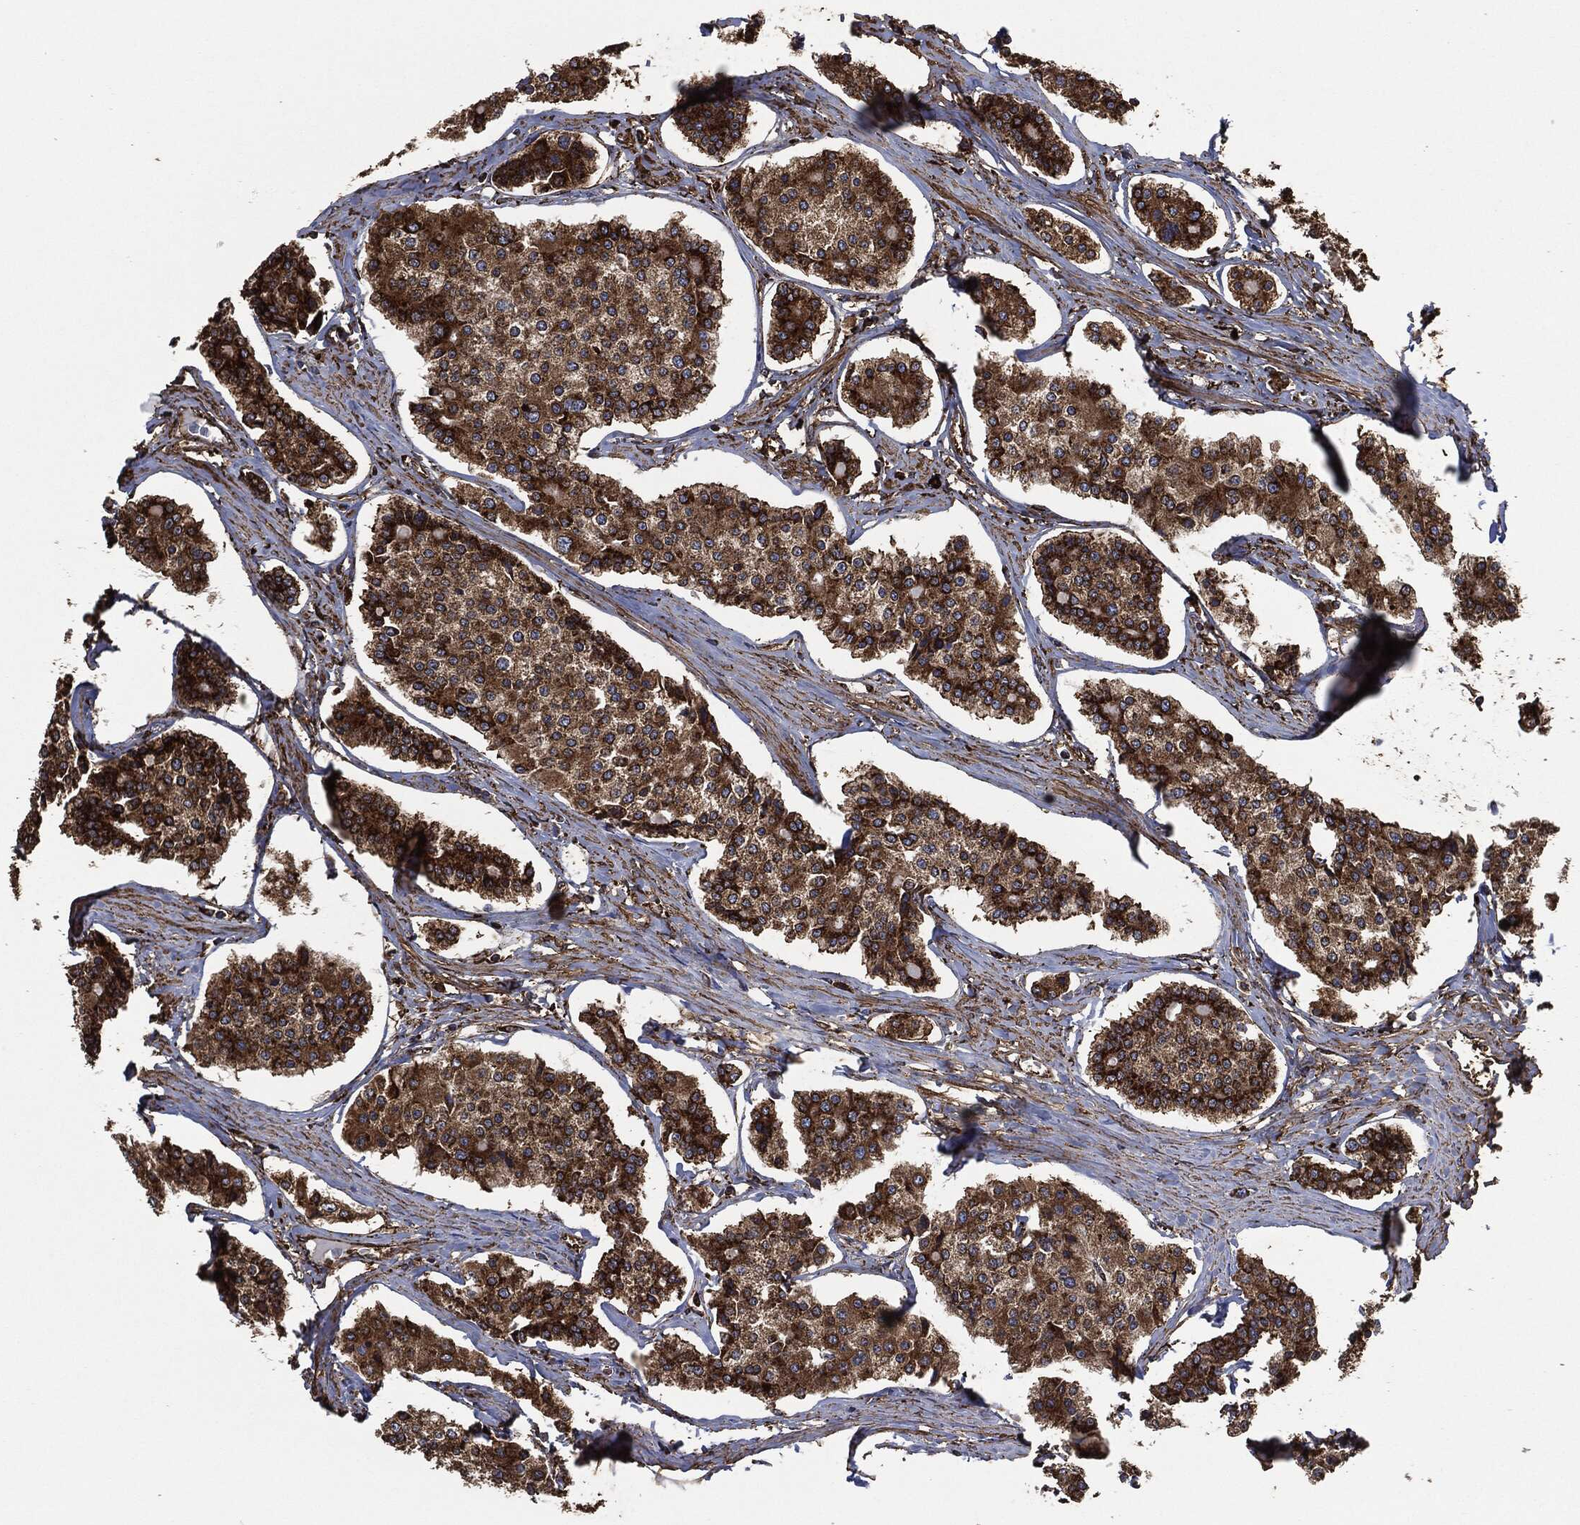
{"staining": {"intensity": "strong", "quantity": ">75%", "location": "cytoplasmic/membranous"}, "tissue": "carcinoid", "cell_type": "Tumor cells", "image_type": "cancer", "snomed": [{"axis": "morphology", "description": "Carcinoid, malignant, NOS"}, {"axis": "topography", "description": "Small intestine"}], "caption": "Strong cytoplasmic/membranous positivity for a protein is appreciated in about >75% of tumor cells of carcinoid using IHC.", "gene": "AMFR", "patient": {"sex": "female", "age": 65}}